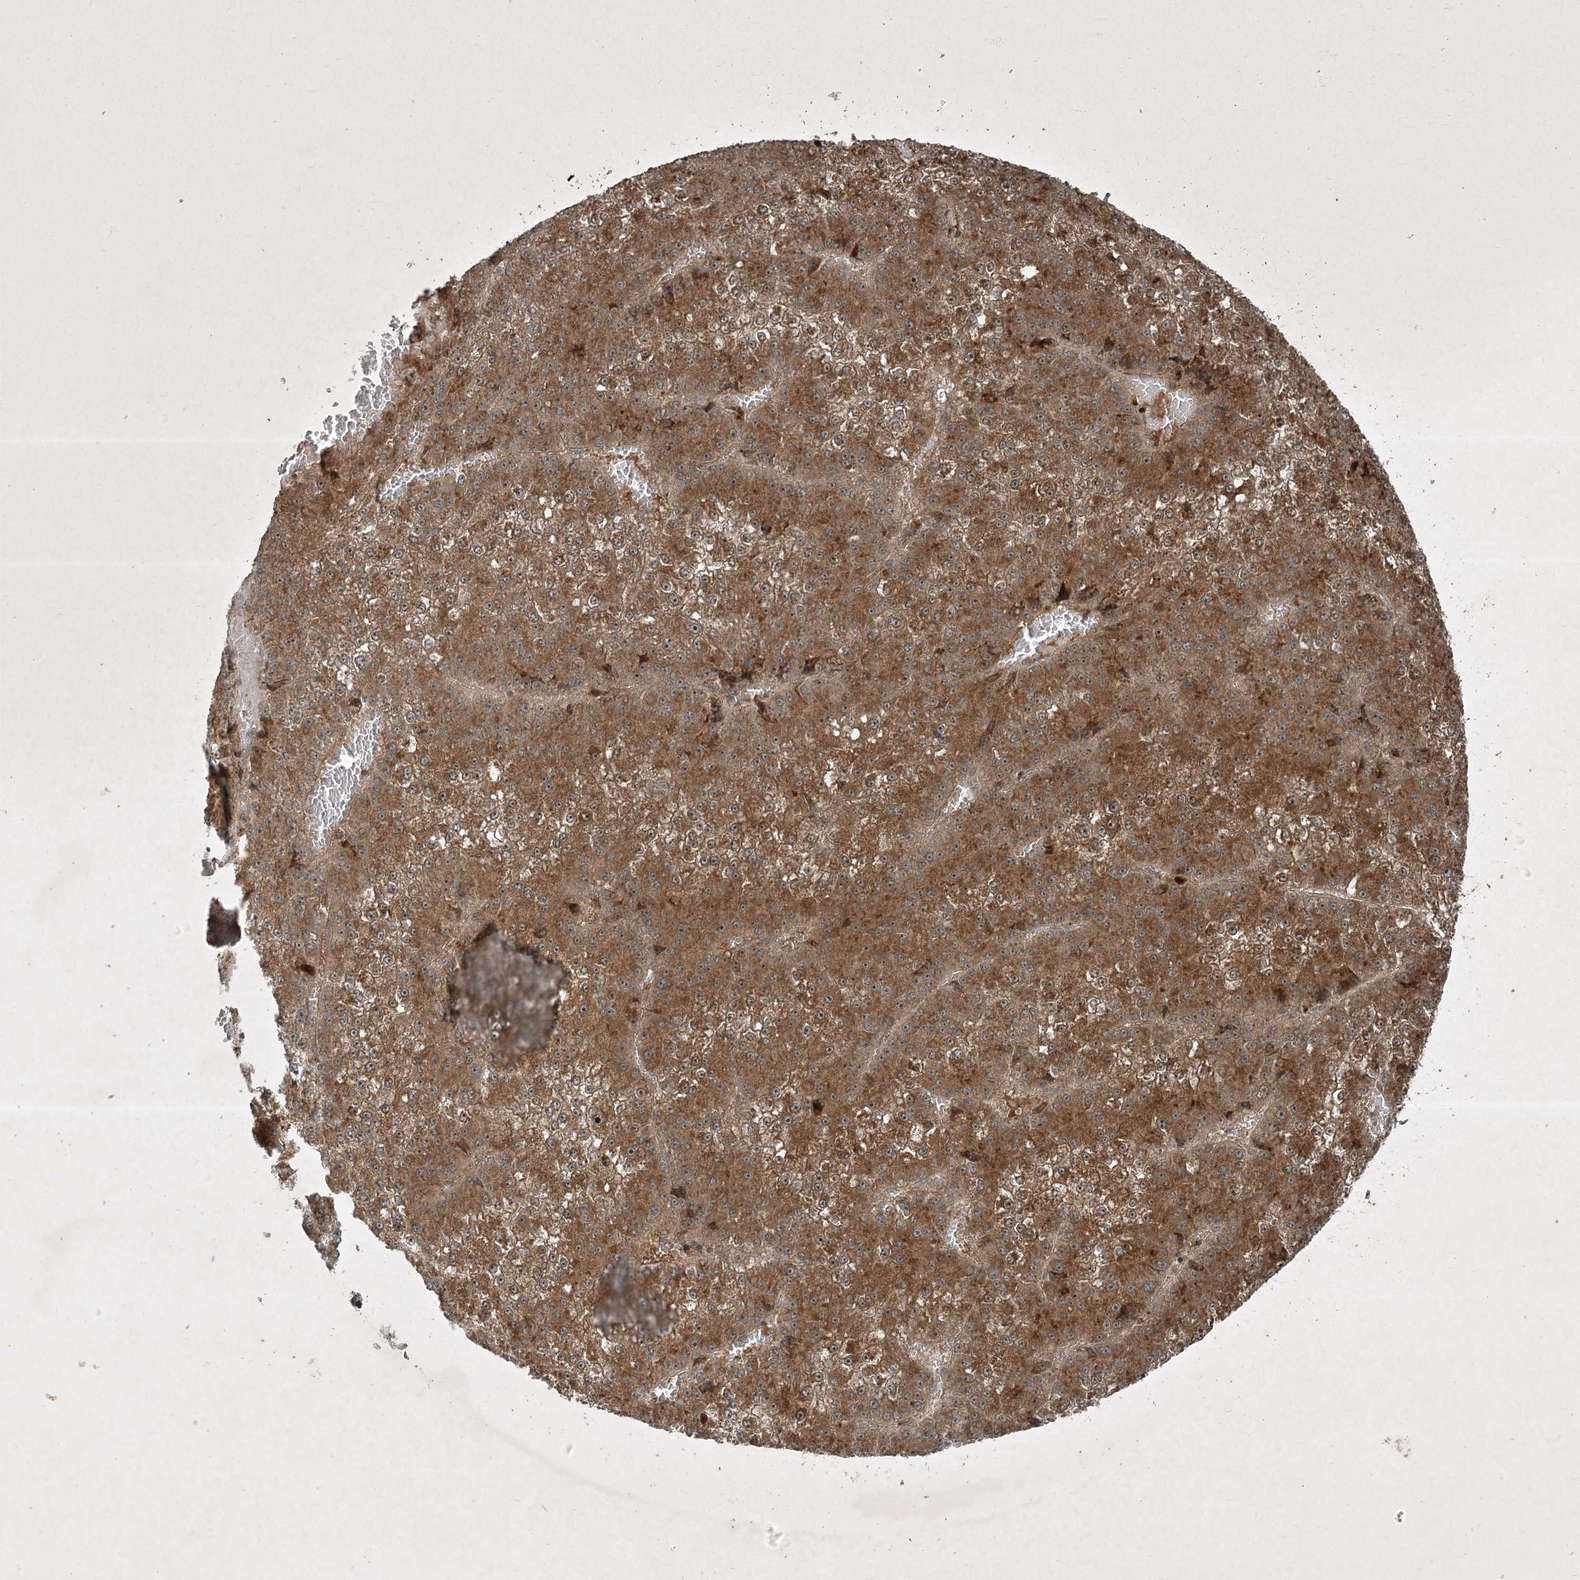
{"staining": {"intensity": "moderate", "quantity": ">75%", "location": "cytoplasmic/membranous"}, "tissue": "liver cancer", "cell_type": "Tumor cells", "image_type": "cancer", "snomed": [{"axis": "morphology", "description": "Carcinoma, Hepatocellular, NOS"}, {"axis": "topography", "description": "Liver"}], "caption": "Immunohistochemical staining of liver cancer displays medium levels of moderate cytoplasmic/membranous staining in about >75% of tumor cells.", "gene": "UNC93A", "patient": {"sex": "female", "age": 73}}